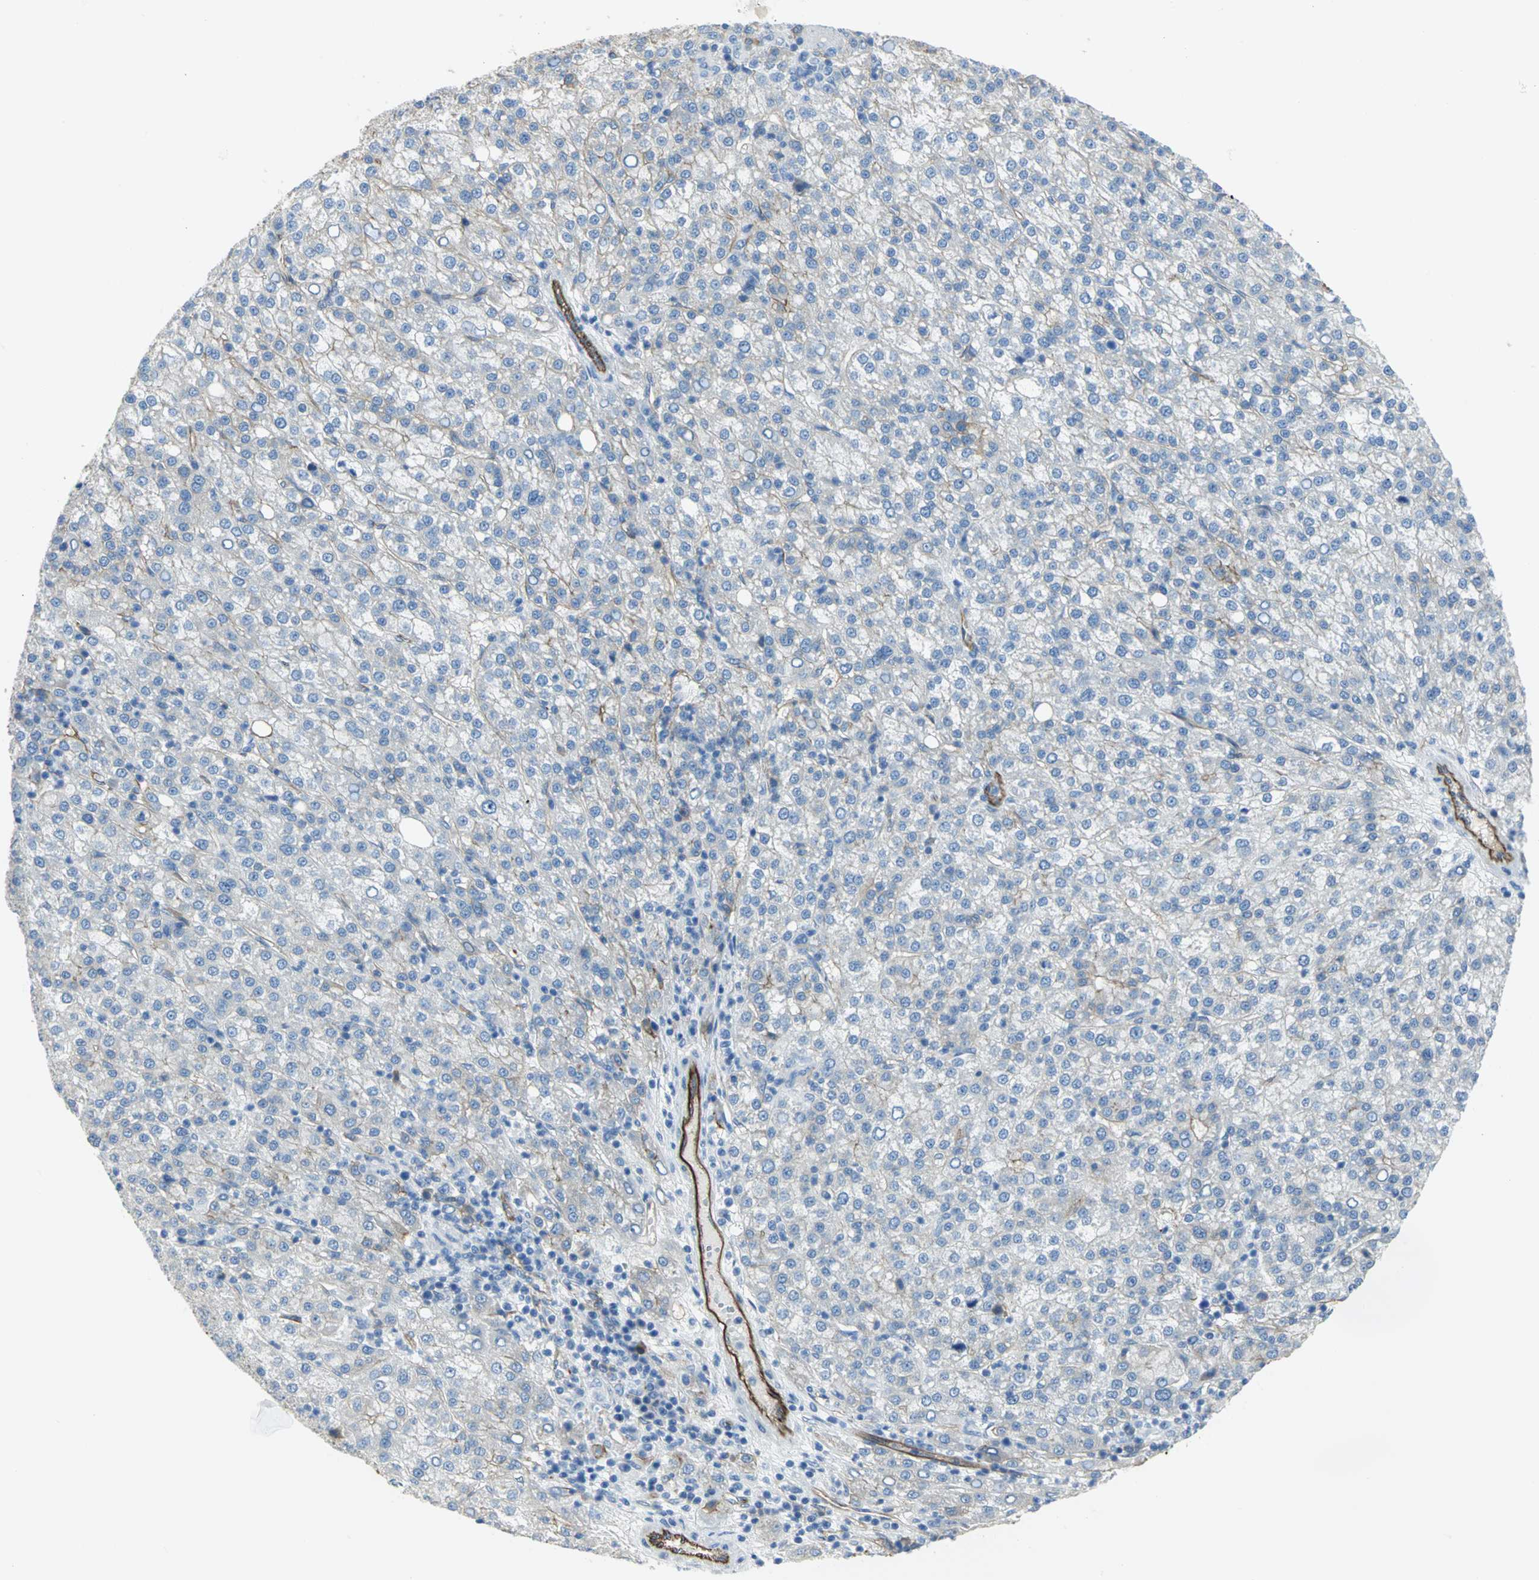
{"staining": {"intensity": "negative", "quantity": "none", "location": "none"}, "tissue": "liver cancer", "cell_type": "Tumor cells", "image_type": "cancer", "snomed": [{"axis": "morphology", "description": "Carcinoma, Hepatocellular, NOS"}, {"axis": "topography", "description": "Liver"}], "caption": "Immunohistochemical staining of human liver hepatocellular carcinoma demonstrates no significant positivity in tumor cells.", "gene": "FLNB", "patient": {"sex": "female", "age": 58}}